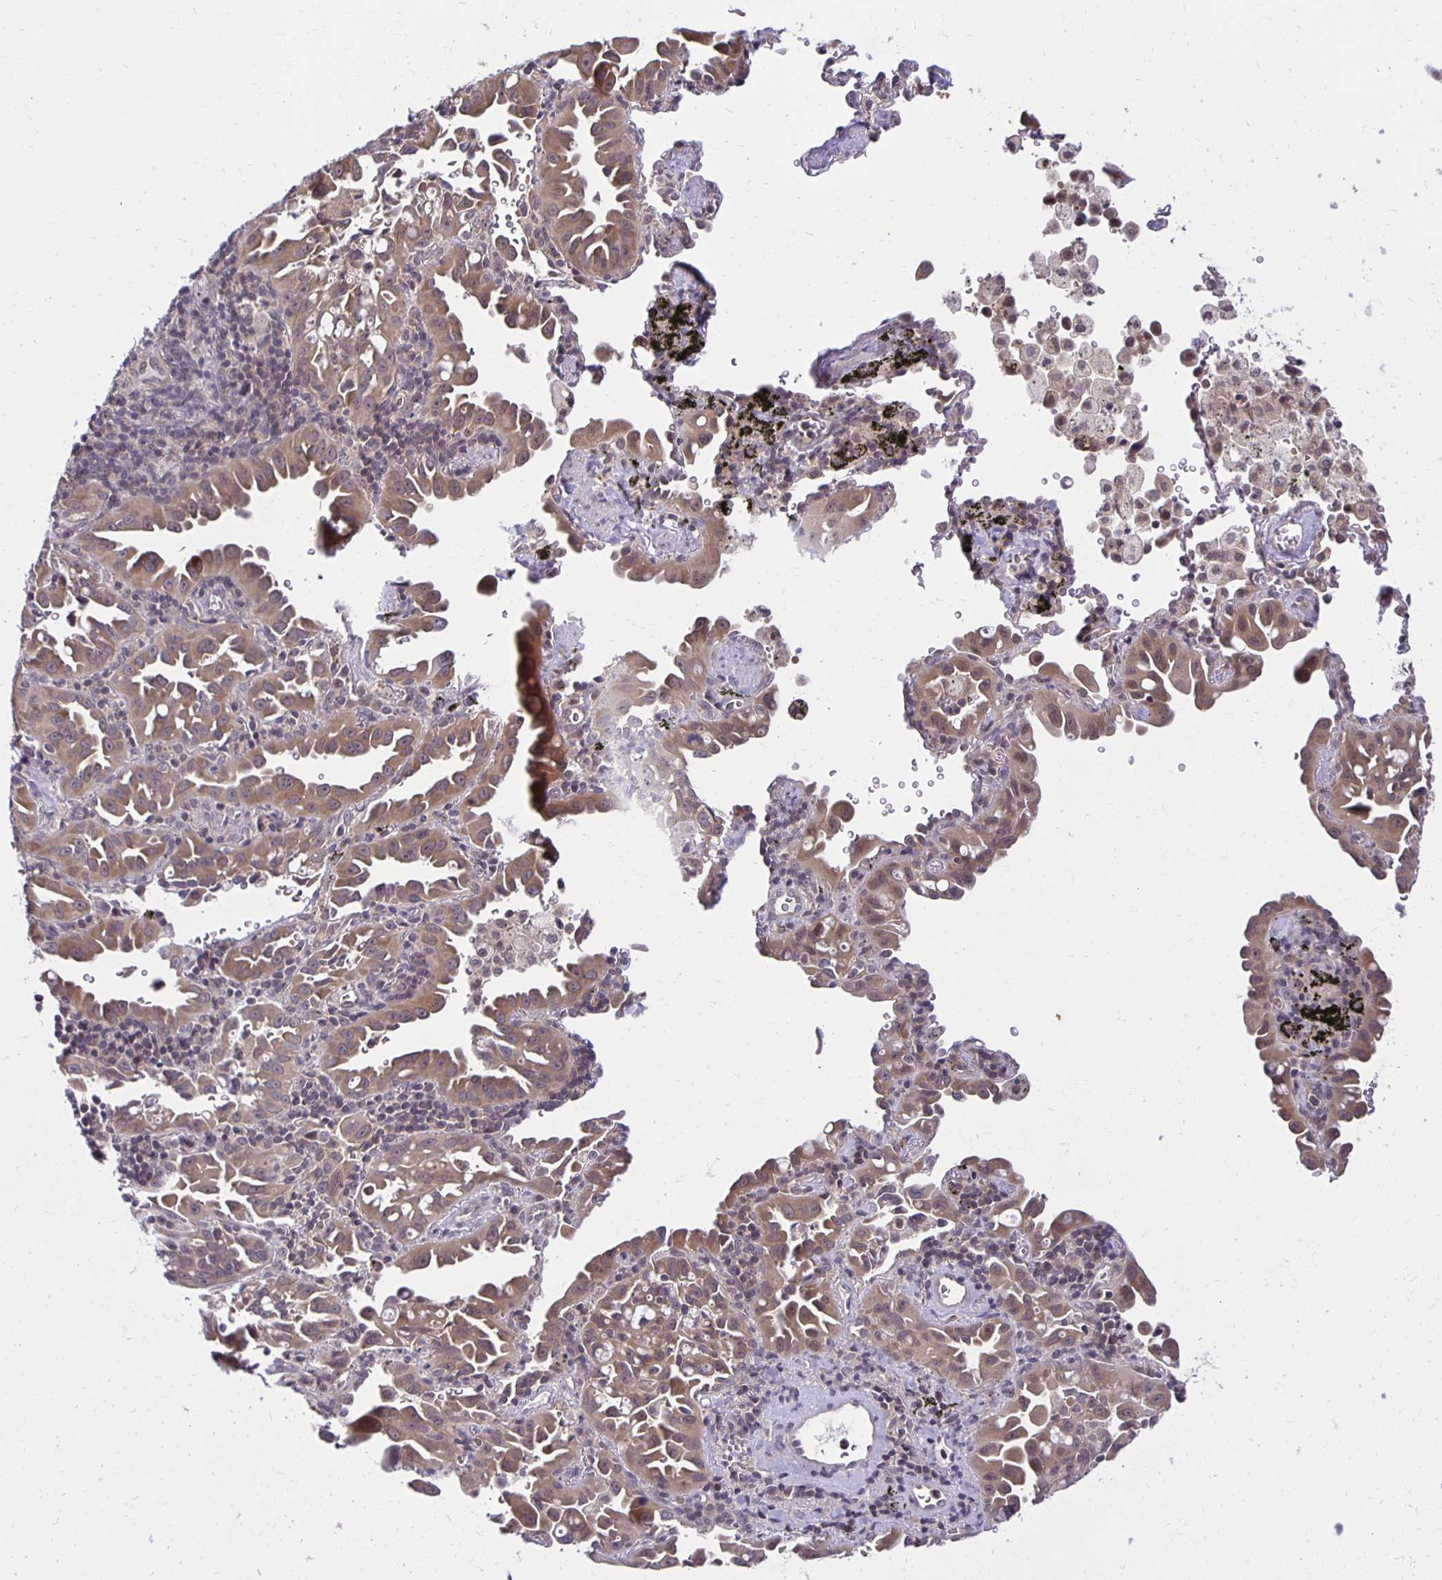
{"staining": {"intensity": "moderate", "quantity": ">75%", "location": "cytoplasmic/membranous"}, "tissue": "lung cancer", "cell_type": "Tumor cells", "image_type": "cancer", "snomed": [{"axis": "morphology", "description": "Adenocarcinoma, NOS"}, {"axis": "topography", "description": "Lung"}], "caption": "Protein staining displays moderate cytoplasmic/membranous positivity in about >75% of tumor cells in adenocarcinoma (lung).", "gene": "MIEN1", "patient": {"sex": "male", "age": 68}}